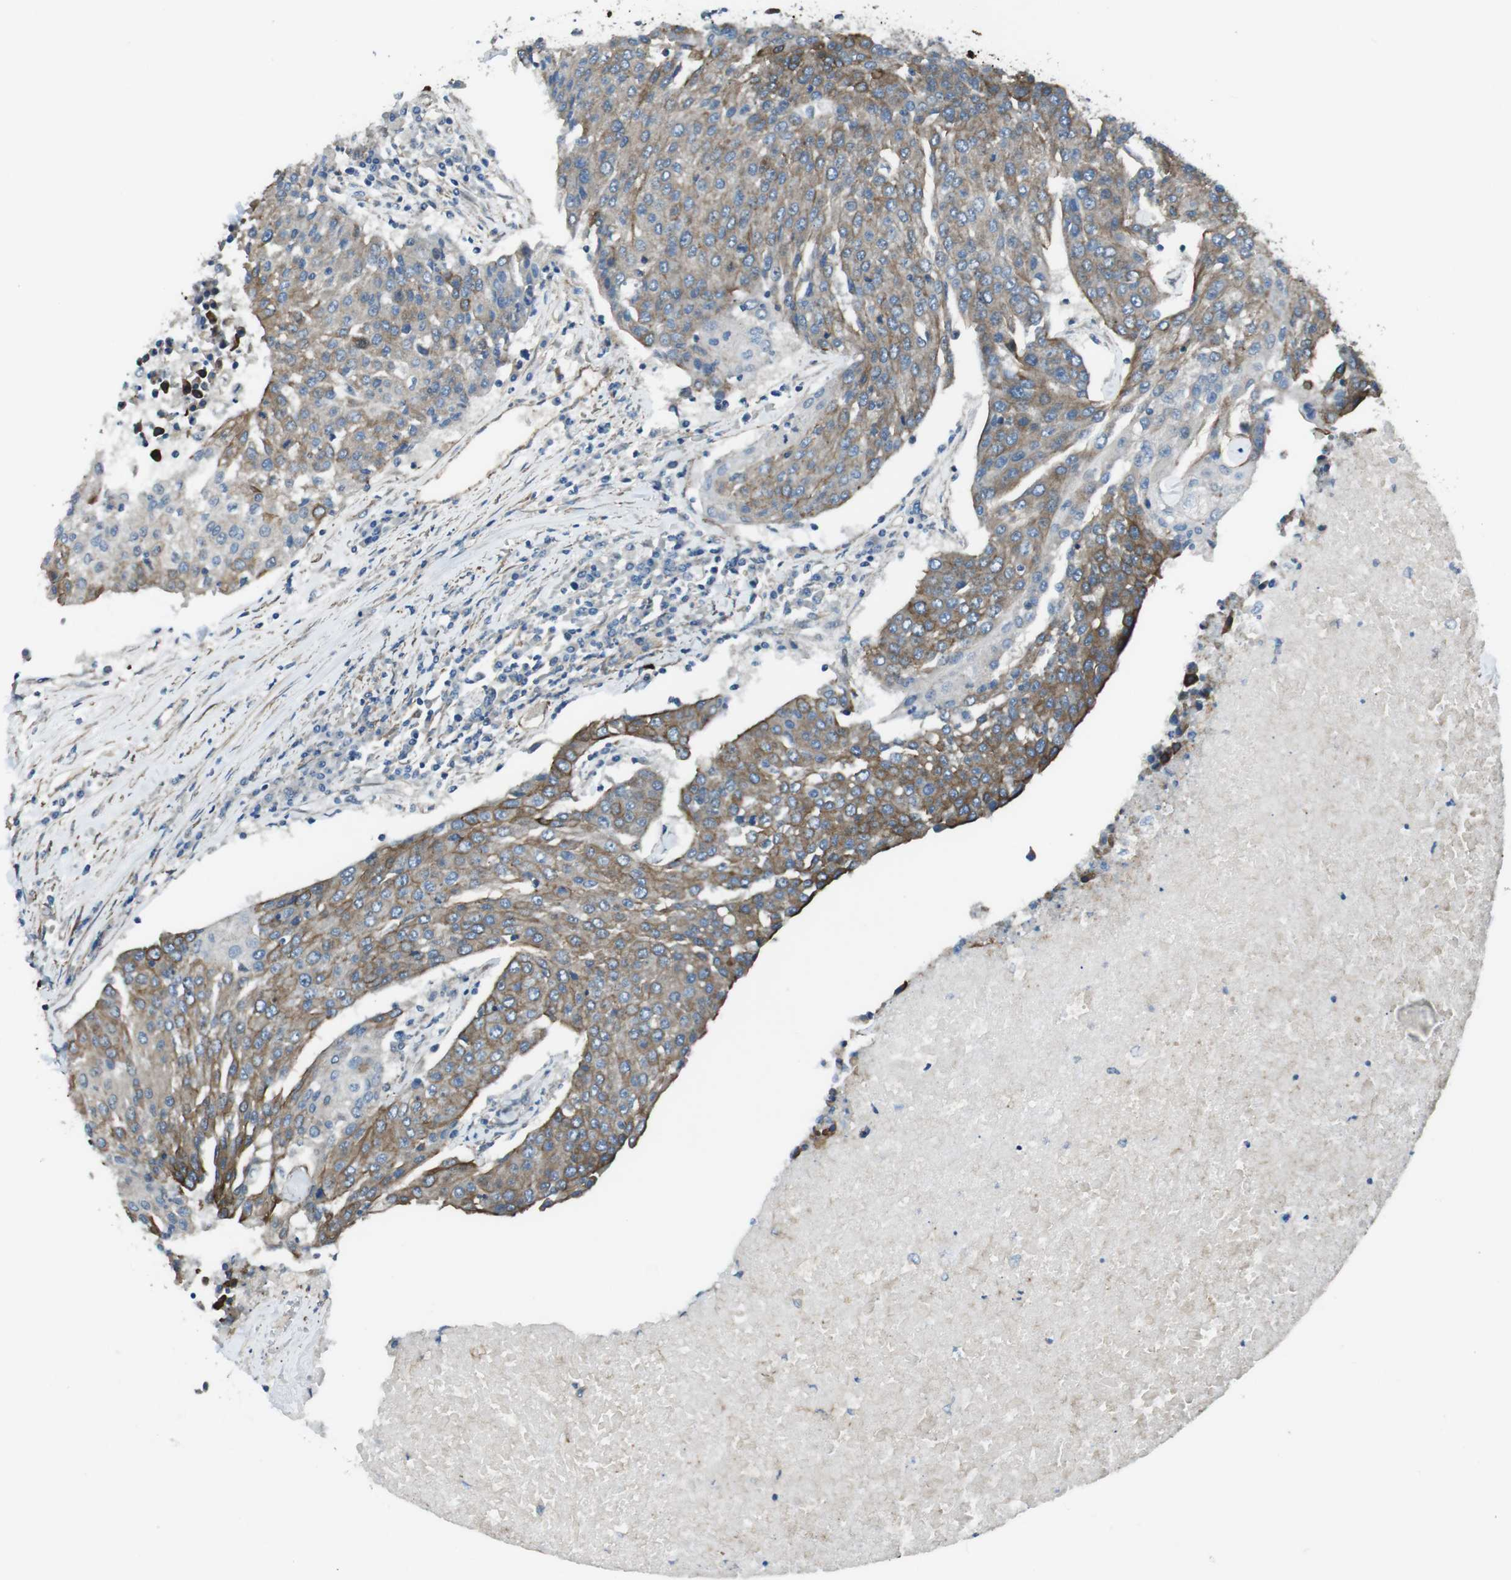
{"staining": {"intensity": "moderate", "quantity": ">75%", "location": "cytoplasmic/membranous"}, "tissue": "urothelial cancer", "cell_type": "Tumor cells", "image_type": "cancer", "snomed": [{"axis": "morphology", "description": "Urothelial carcinoma, High grade"}, {"axis": "topography", "description": "Urinary bladder"}], "caption": "High-grade urothelial carcinoma was stained to show a protein in brown. There is medium levels of moderate cytoplasmic/membranous expression in approximately >75% of tumor cells.", "gene": "FAM174B", "patient": {"sex": "female", "age": 85}}